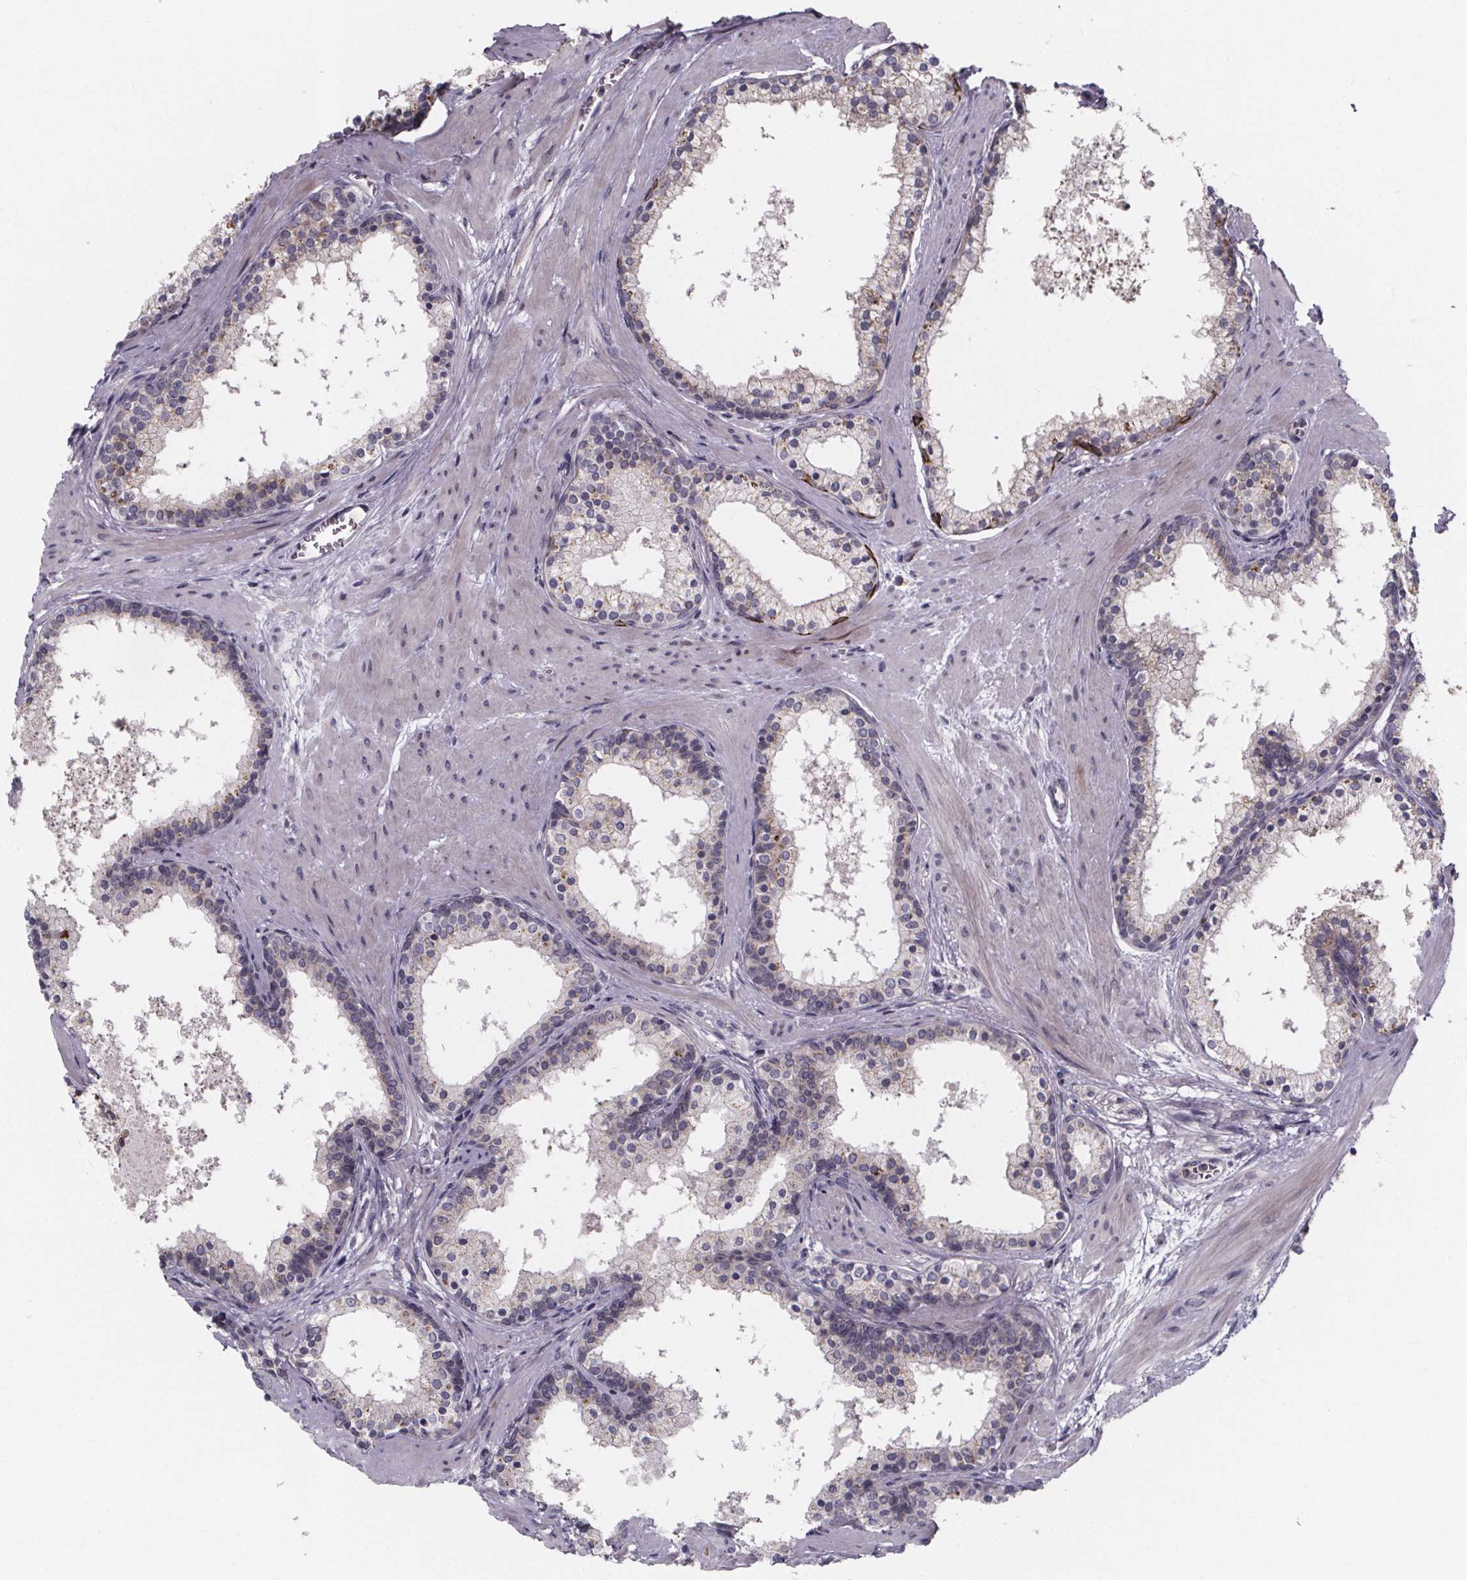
{"staining": {"intensity": "moderate", "quantity": "25%-75%", "location": "cytoplasmic/membranous"}, "tissue": "prostate", "cell_type": "Glandular cells", "image_type": "normal", "snomed": [{"axis": "morphology", "description": "Normal tissue, NOS"}, {"axis": "topography", "description": "Prostate"}], "caption": "Prostate stained for a protein (brown) reveals moderate cytoplasmic/membranous positive positivity in approximately 25%-75% of glandular cells.", "gene": "NDST1", "patient": {"sex": "male", "age": 61}}